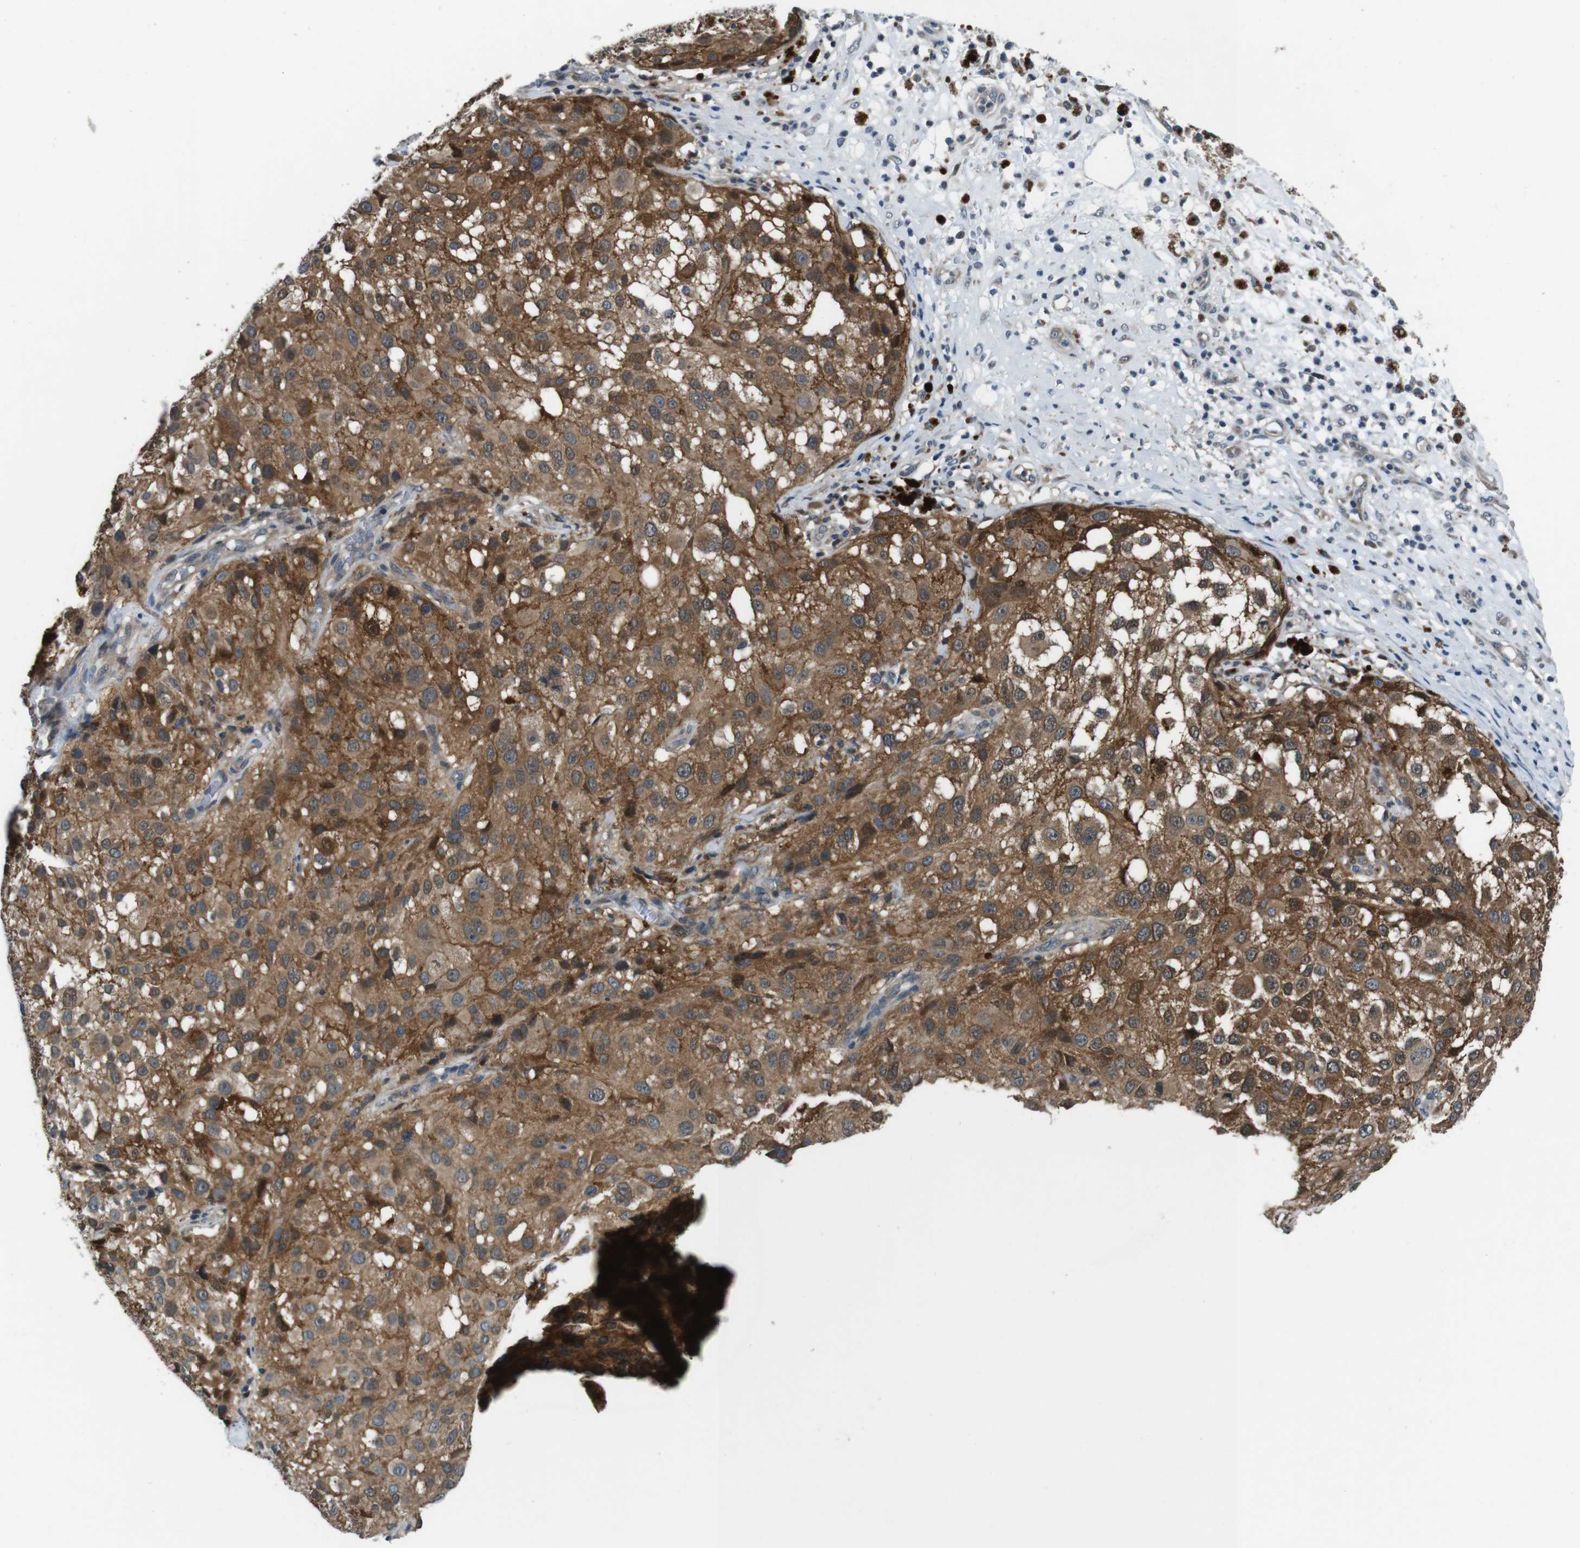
{"staining": {"intensity": "moderate", "quantity": ">75%", "location": "cytoplasmic/membranous"}, "tissue": "melanoma", "cell_type": "Tumor cells", "image_type": "cancer", "snomed": [{"axis": "morphology", "description": "Necrosis, NOS"}, {"axis": "morphology", "description": "Malignant melanoma, NOS"}, {"axis": "topography", "description": "Skin"}], "caption": "Immunohistochemistry staining of malignant melanoma, which displays medium levels of moderate cytoplasmic/membranous staining in approximately >75% of tumor cells indicating moderate cytoplasmic/membranous protein positivity. The staining was performed using DAB (3,3'-diaminobenzidine) (brown) for protein detection and nuclei were counterstained in hematoxylin (blue).", "gene": "LRP5", "patient": {"sex": "female", "age": 87}}